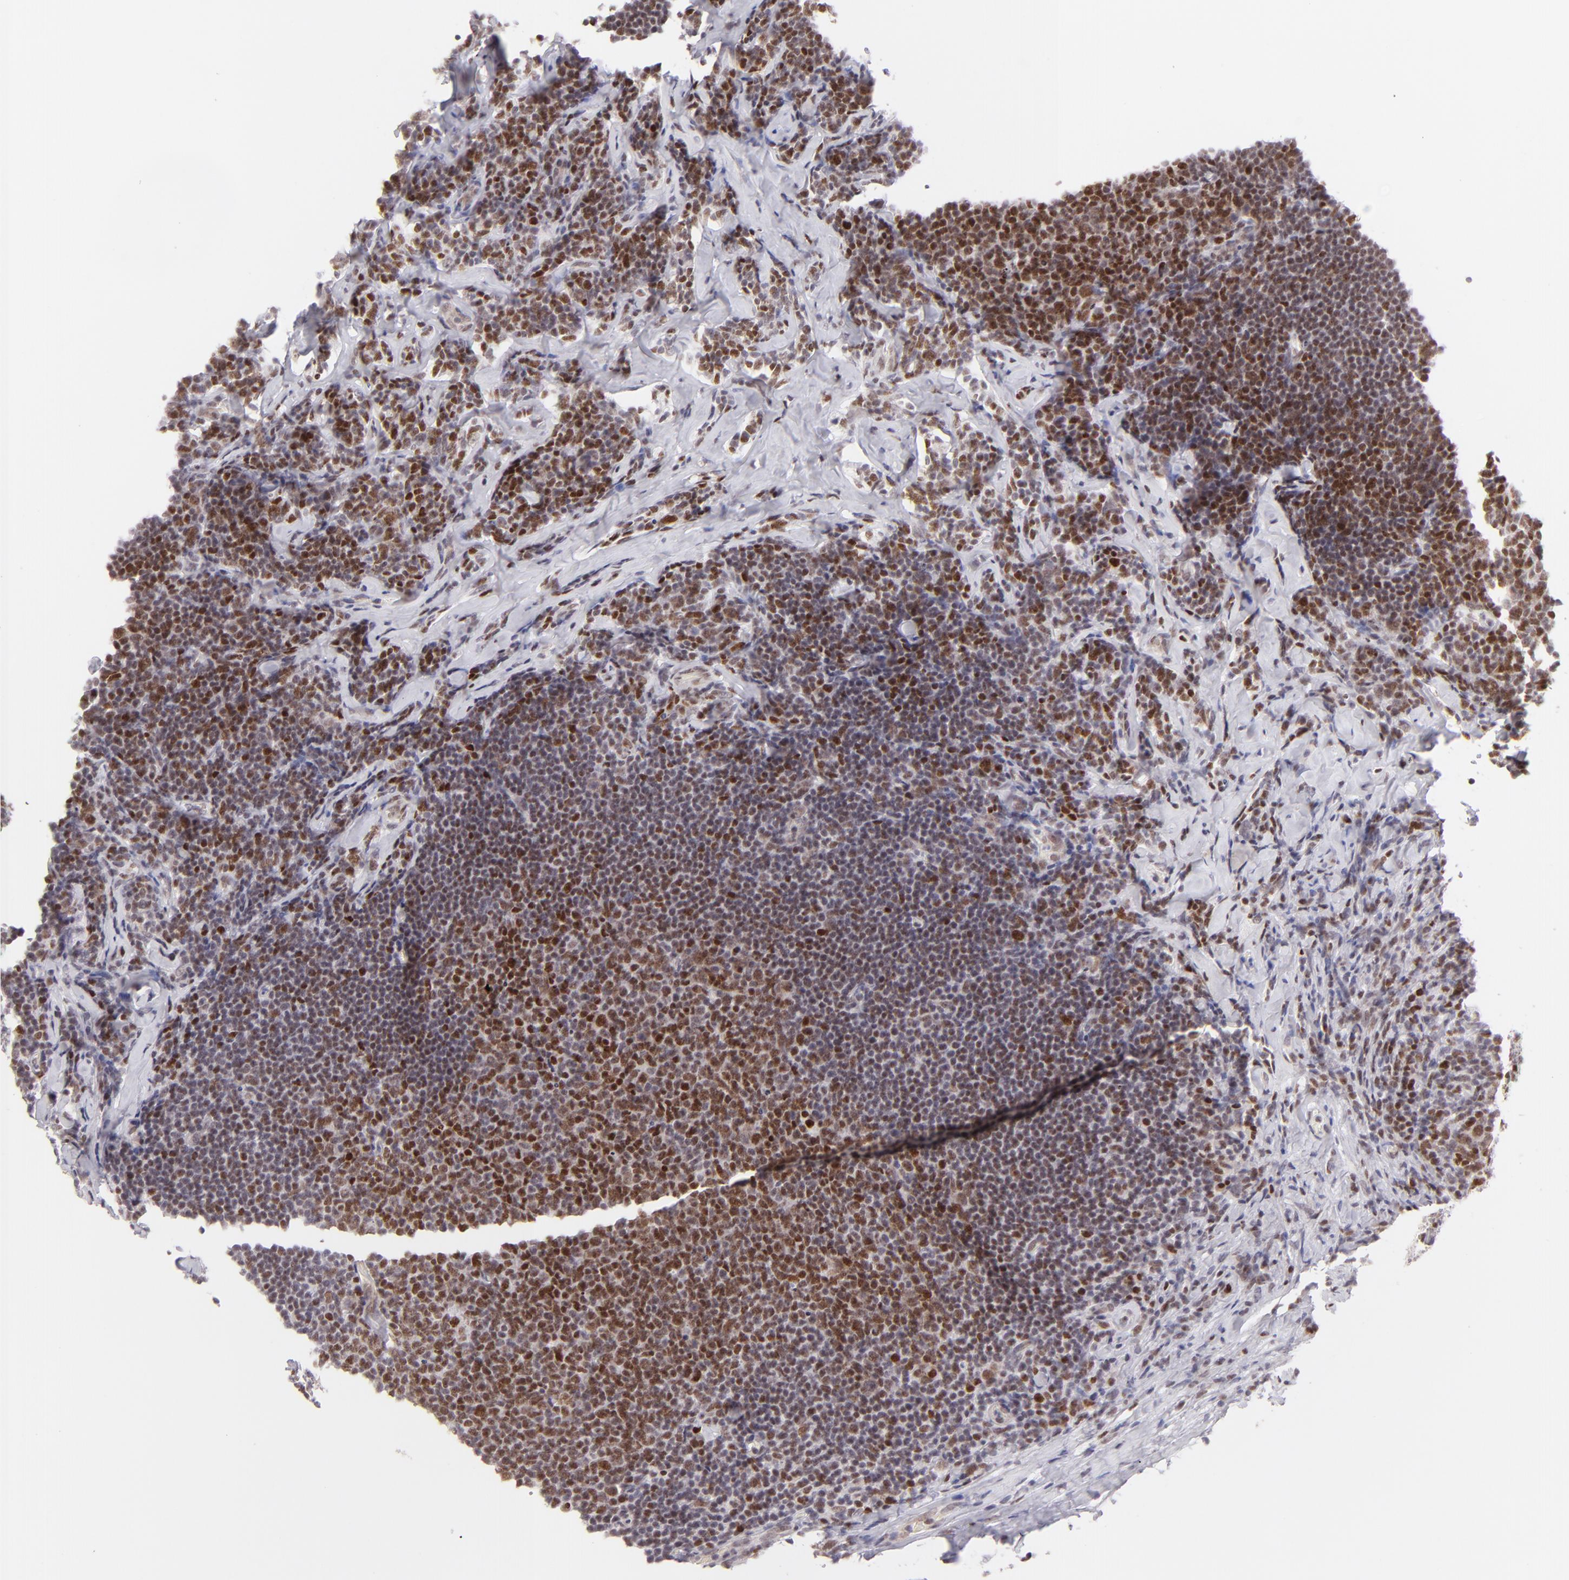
{"staining": {"intensity": "moderate", "quantity": ">75%", "location": "nuclear"}, "tissue": "lymphoma", "cell_type": "Tumor cells", "image_type": "cancer", "snomed": [{"axis": "morphology", "description": "Malignant lymphoma, non-Hodgkin's type, Low grade"}, {"axis": "topography", "description": "Lymph node"}], "caption": "This is an image of immunohistochemistry (IHC) staining of malignant lymphoma, non-Hodgkin's type (low-grade), which shows moderate expression in the nuclear of tumor cells.", "gene": "POU2F1", "patient": {"sex": "male", "age": 74}}